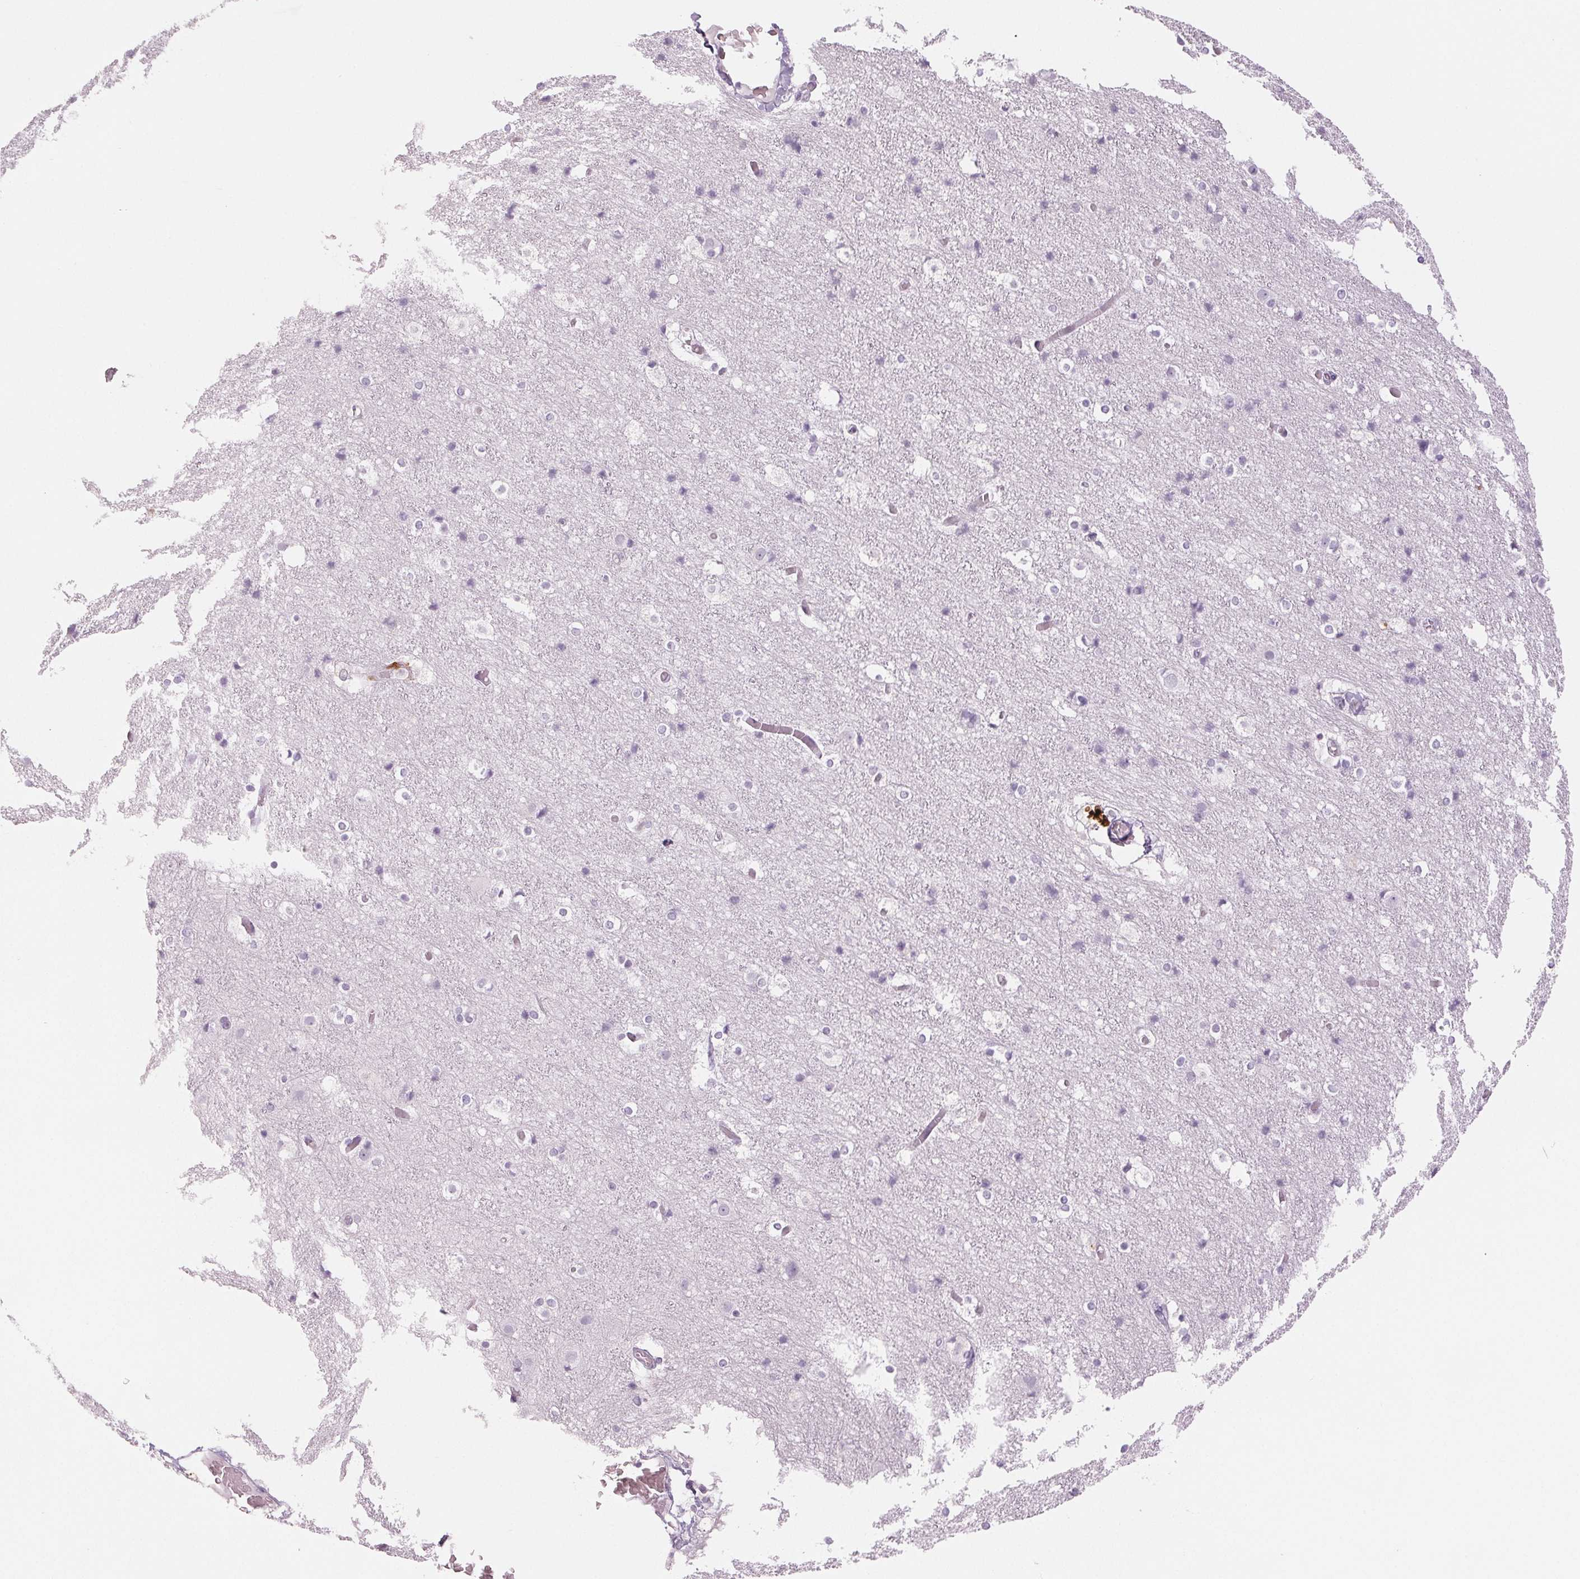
{"staining": {"intensity": "negative", "quantity": "none", "location": "none"}, "tissue": "cerebral cortex", "cell_type": "Endothelial cells", "image_type": "normal", "snomed": [{"axis": "morphology", "description": "Normal tissue, NOS"}, {"axis": "topography", "description": "Cerebral cortex"}], "caption": "An image of cerebral cortex stained for a protein displays no brown staining in endothelial cells. Brightfield microscopy of immunohistochemistry stained with DAB (brown) and hematoxylin (blue), captured at high magnification.", "gene": "EHHADH", "patient": {"sex": "female", "age": 52}}